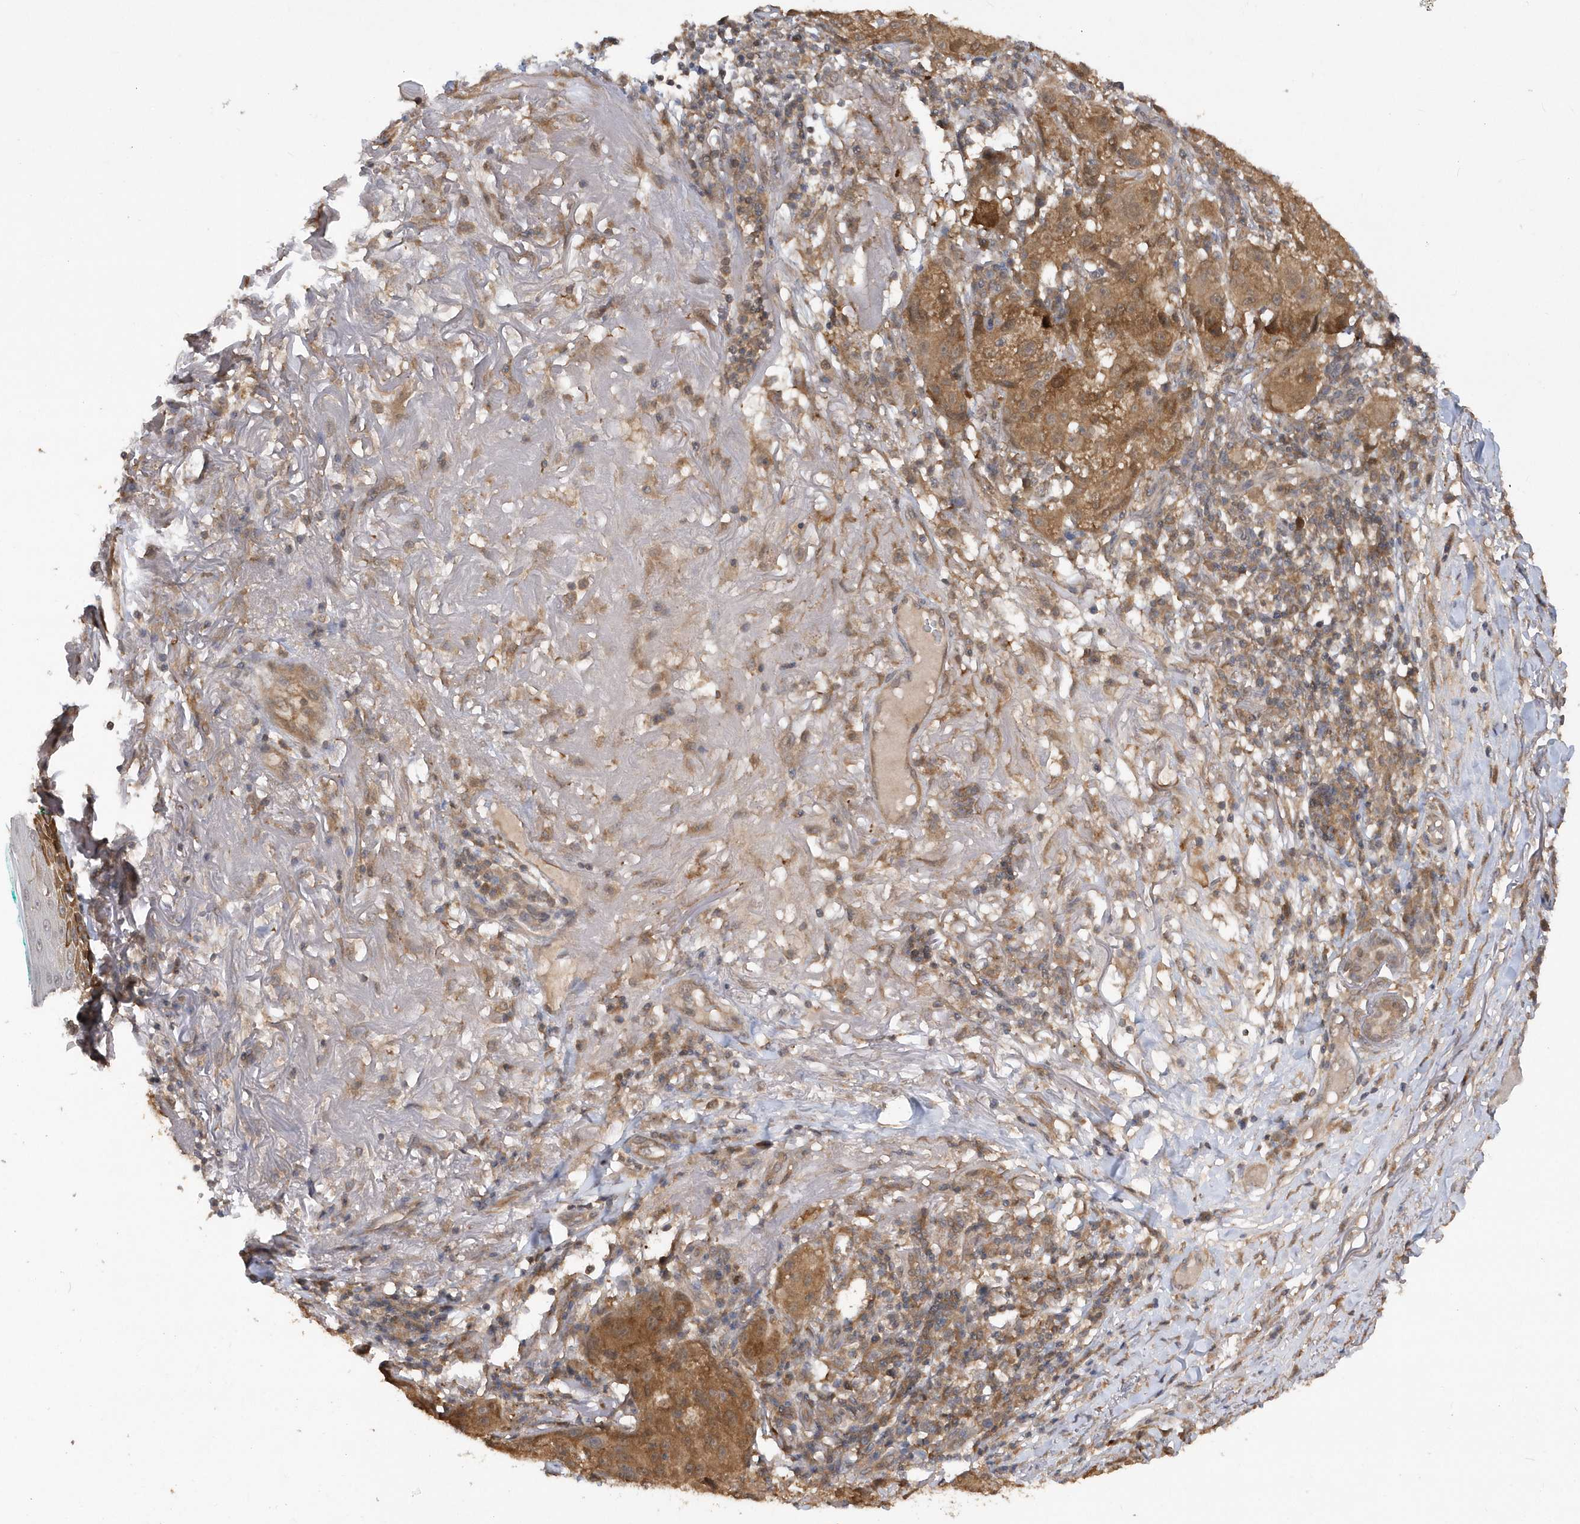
{"staining": {"intensity": "moderate", "quantity": ">75%", "location": "cytoplasmic/membranous"}, "tissue": "melanoma", "cell_type": "Tumor cells", "image_type": "cancer", "snomed": [{"axis": "morphology", "description": "Necrosis, NOS"}, {"axis": "morphology", "description": "Malignant melanoma, NOS"}, {"axis": "topography", "description": "Skin"}], "caption": "Moderate cytoplasmic/membranous protein staining is seen in approximately >75% of tumor cells in melanoma. (DAB IHC with brightfield microscopy, high magnification).", "gene": "RPE", "patient": {"sex": "female", "age": 87}}